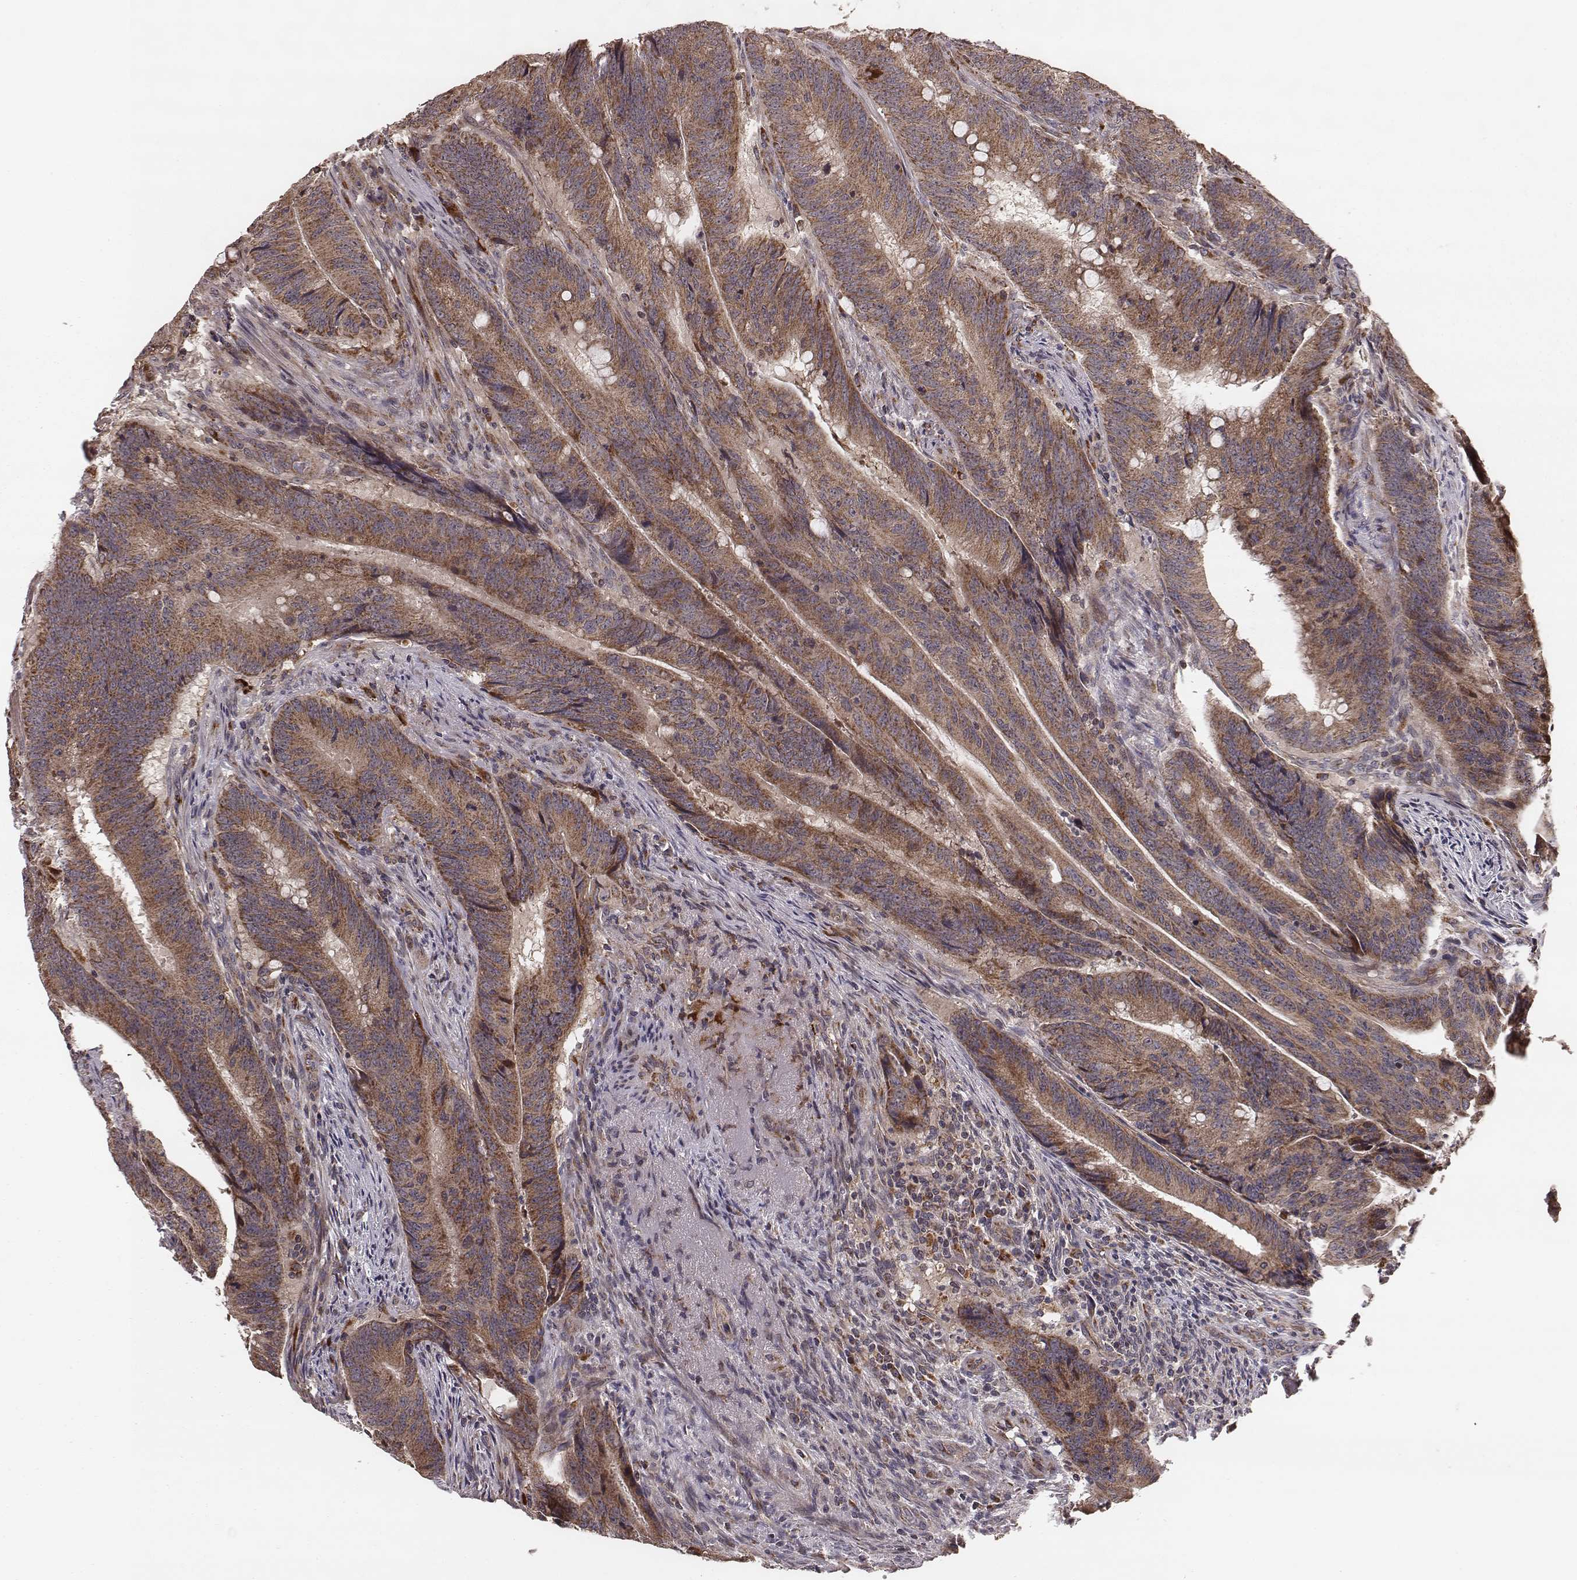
{"staining": {"intensity": "moderate", "quantity": ">75%", "location": "cytoplasmic/membranous"}, "tissue": "colorectal cancer", "cell_type": "Tumor cells", "image_type": "cancer", "snomed": [{"axis": "morphology", "description": "Adenocarcinoma, NOS"}, {"axis": "topography", "description": "Colon"}], "caption": "Colorectal cancer (adenocarcinoma) was stained to show a protein in brown. There is medium levels of moderate cytoplasmic/membranous positivity in approximately >75% of tumor cells.", "gene": "ZDHHC21", "patient": {"sex": "female", "age": 87}}